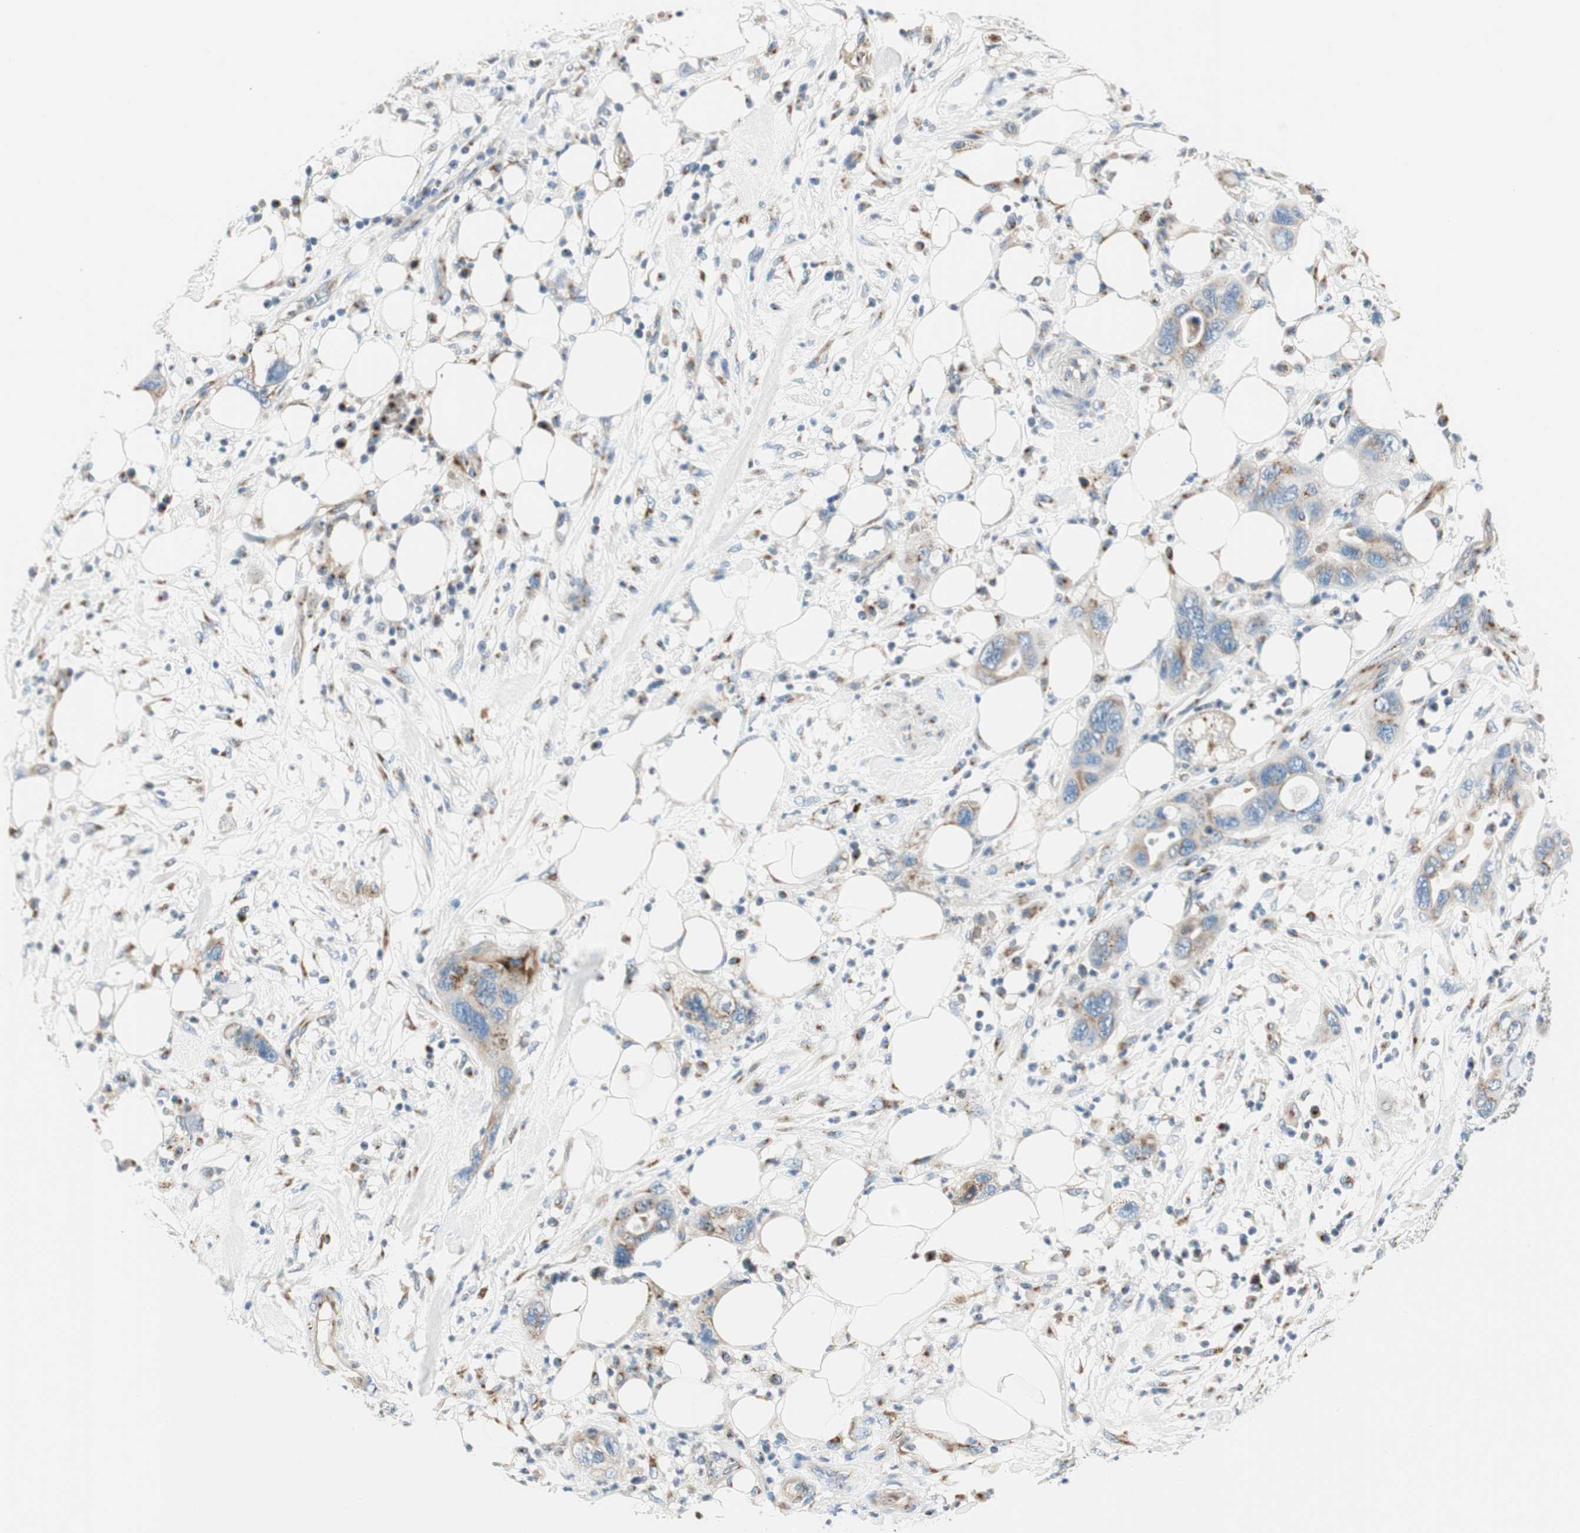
{"staining": {"intensity": "moderate", "quantity": ">75%", "location": "cytoplasmic/membranous"}, "tissue": "pancreatic cancer", "cell_type": "Tumor cells", "image_type": "cancer", "snomed": [{"axis": "morphology", "description": "Adenocarcinoma, NOS"}, {"axis": "topography", "description": "Pancreas"}], "caption": "IHC photomicrograph of adenocarcinoma (pancreatic) stained for a protein (brown), which reveals medium levels of moderate cytoplasmic/membranous positivity in about >75% of tumor cells.", "gene": "TMF1", "patient": {"sex": "female", "age": 71}}